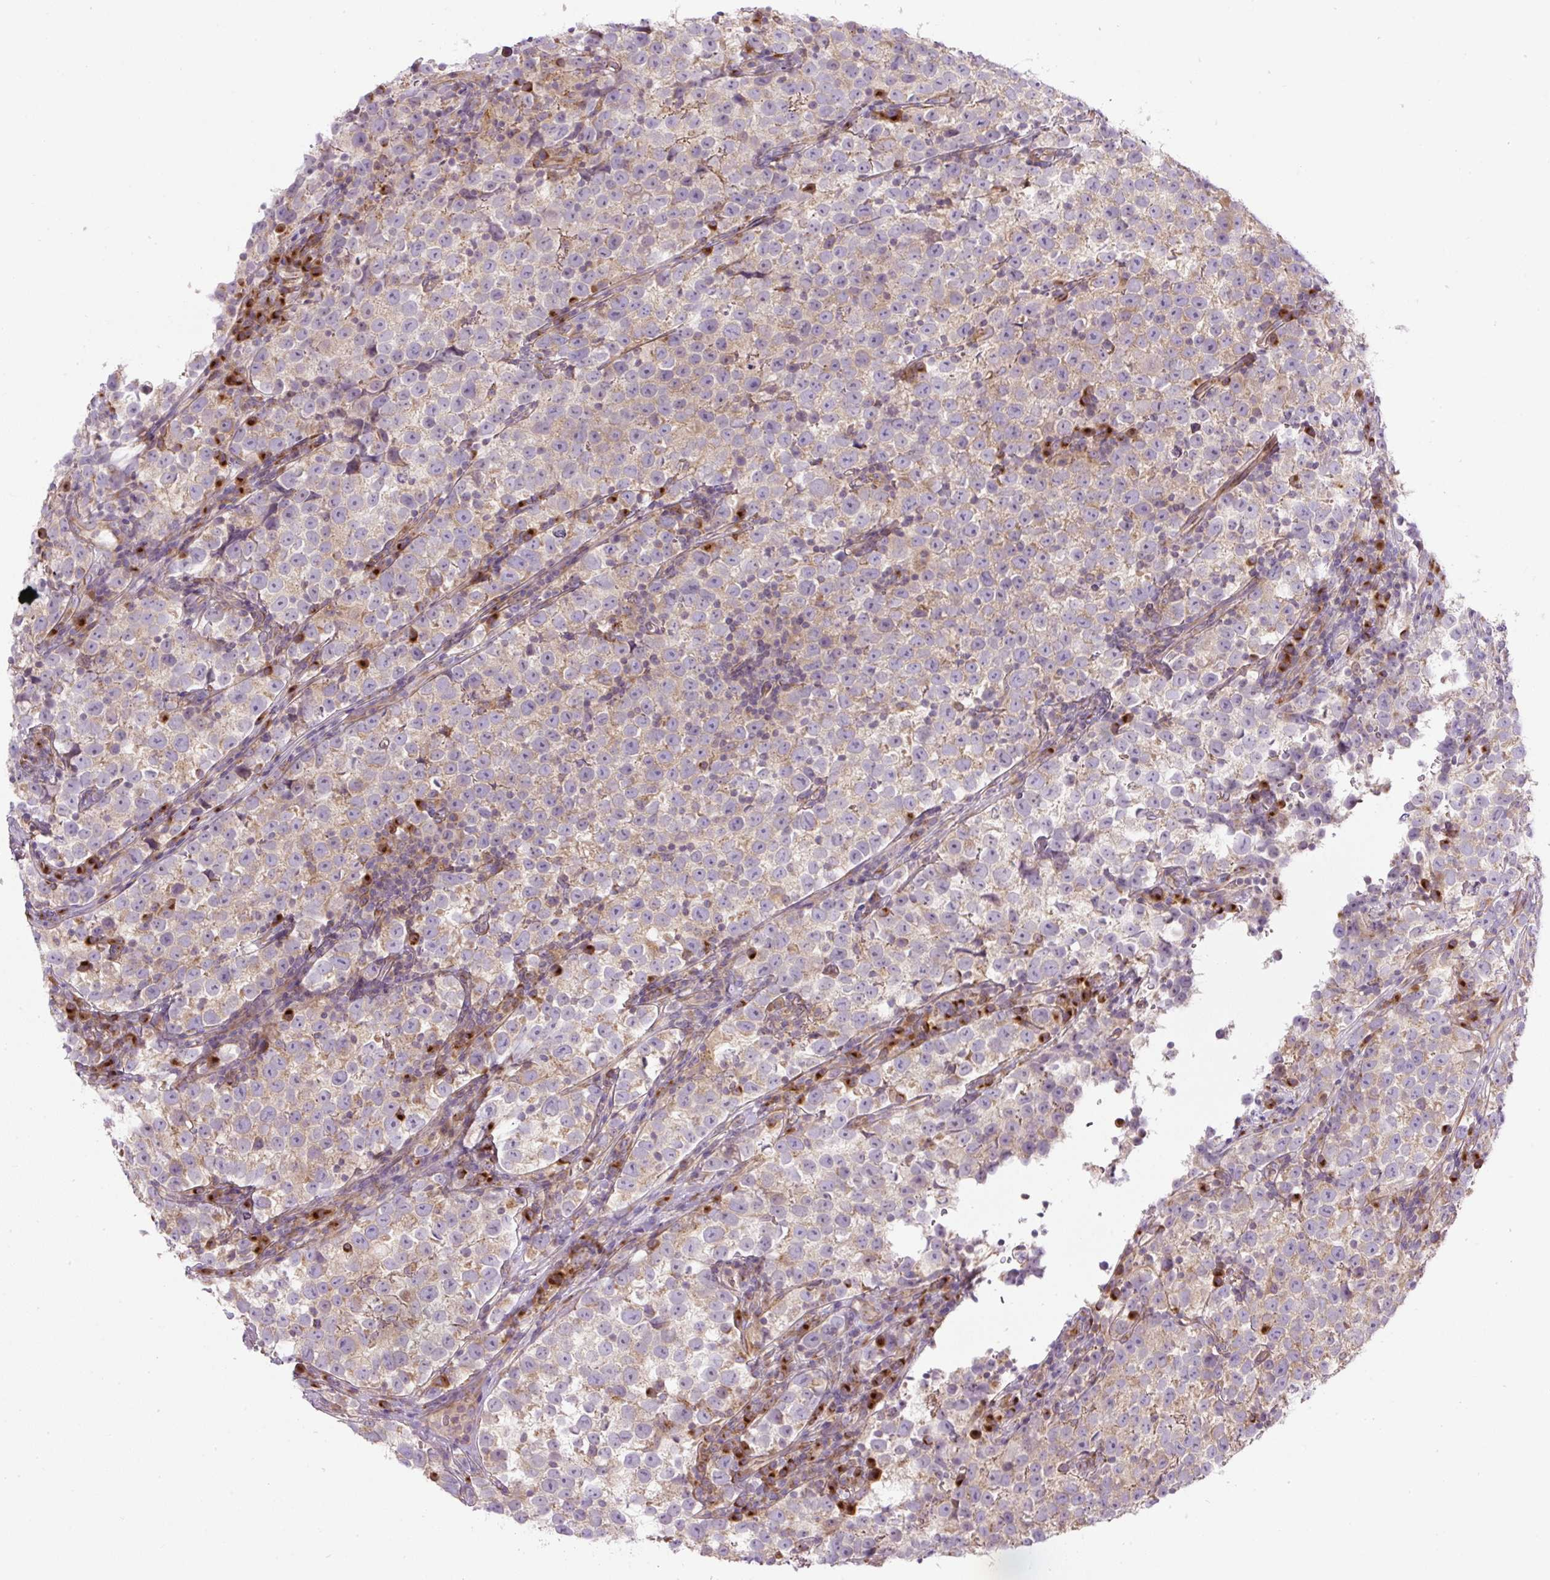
{"staining": {"intensity": "weak", "quantity": "25%-75%", "location": "cytoplasmic/membranous"}, "tissue": "testis cancer", "cell_type": "Tumor cells", "image_type": "cancer", "snomed": [{"axis": "morphology", "description": "Normal tissue, NOS"}, {"axis": "morphology", "description": "Seminoma, NOS"}, {"axis": "topography", "description": "Testis"}], "caption": "Tumor cells reveal weak cytoplasmic/membranous positivity in about 25%-75% of cells in testis cancer (seminoma). Using DAB (3,3'-diaminobenzidine) (brown) and hematoxylin (blue) stains, captured at high magnification using brightfield microscopy.", "gene": "MLX", "patient": {"sex": "male", "age": 43}}